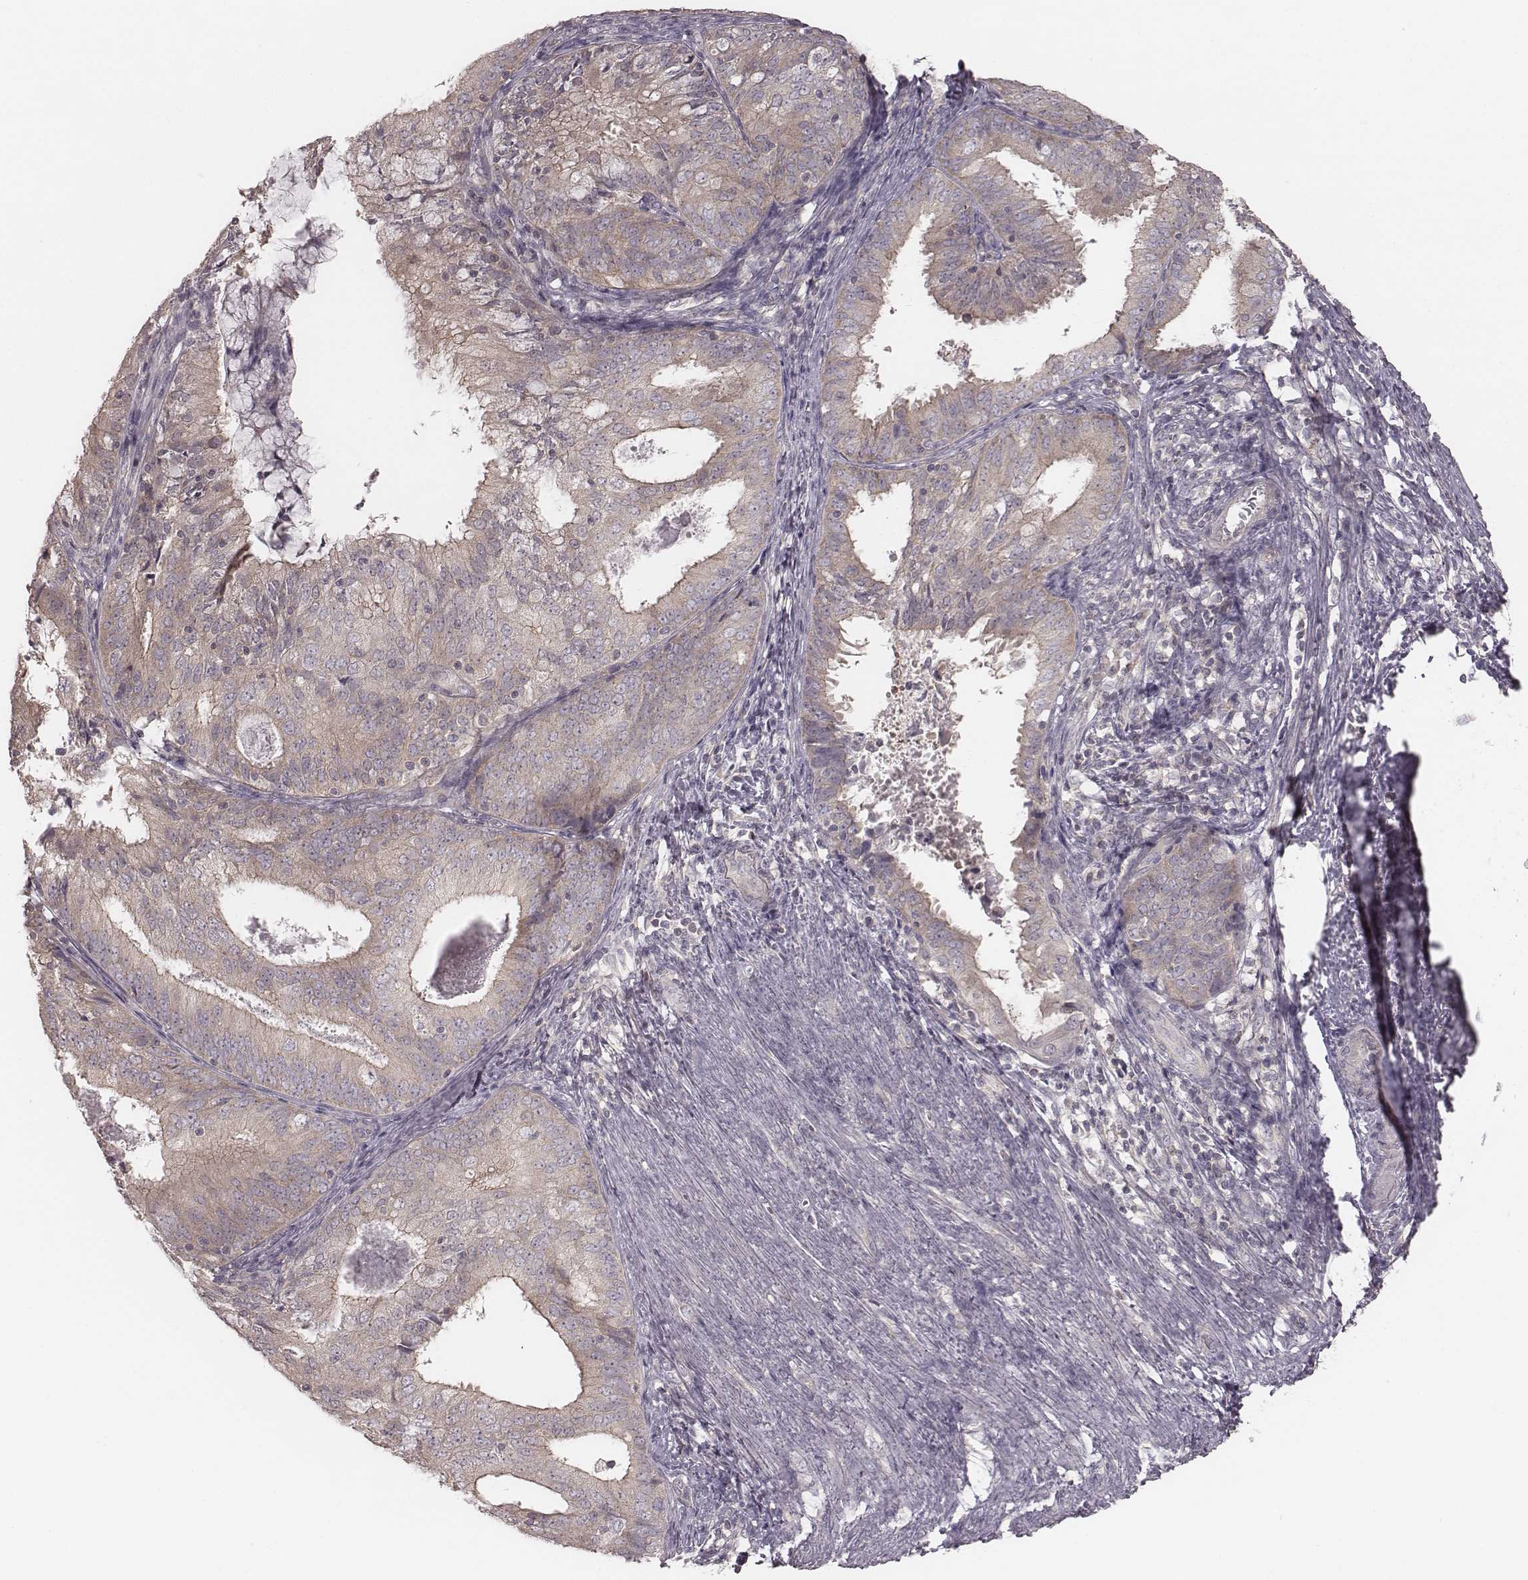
{"staining": {"intensity": "weak", "quantity": ">75%", "location": "cytoplasmic/membranous"}, "tissue": "endometrial cancer", "cell_type": "Tumor cells", "image_type": "cancer", "snomed": [{"axis": "morphology", "description": "Adenocarcinoma, NOS"}, {"axis": "topography", "description": "Endometrium"}], "caption": "Human adenocarcinoma (endometrial) stained with a brown dye displays weak cytoplasmic/membranous positive staining in about >75% of tumor cells.", "gene": "TDRD5", "patient": {"sex": "female", "age": 57}}